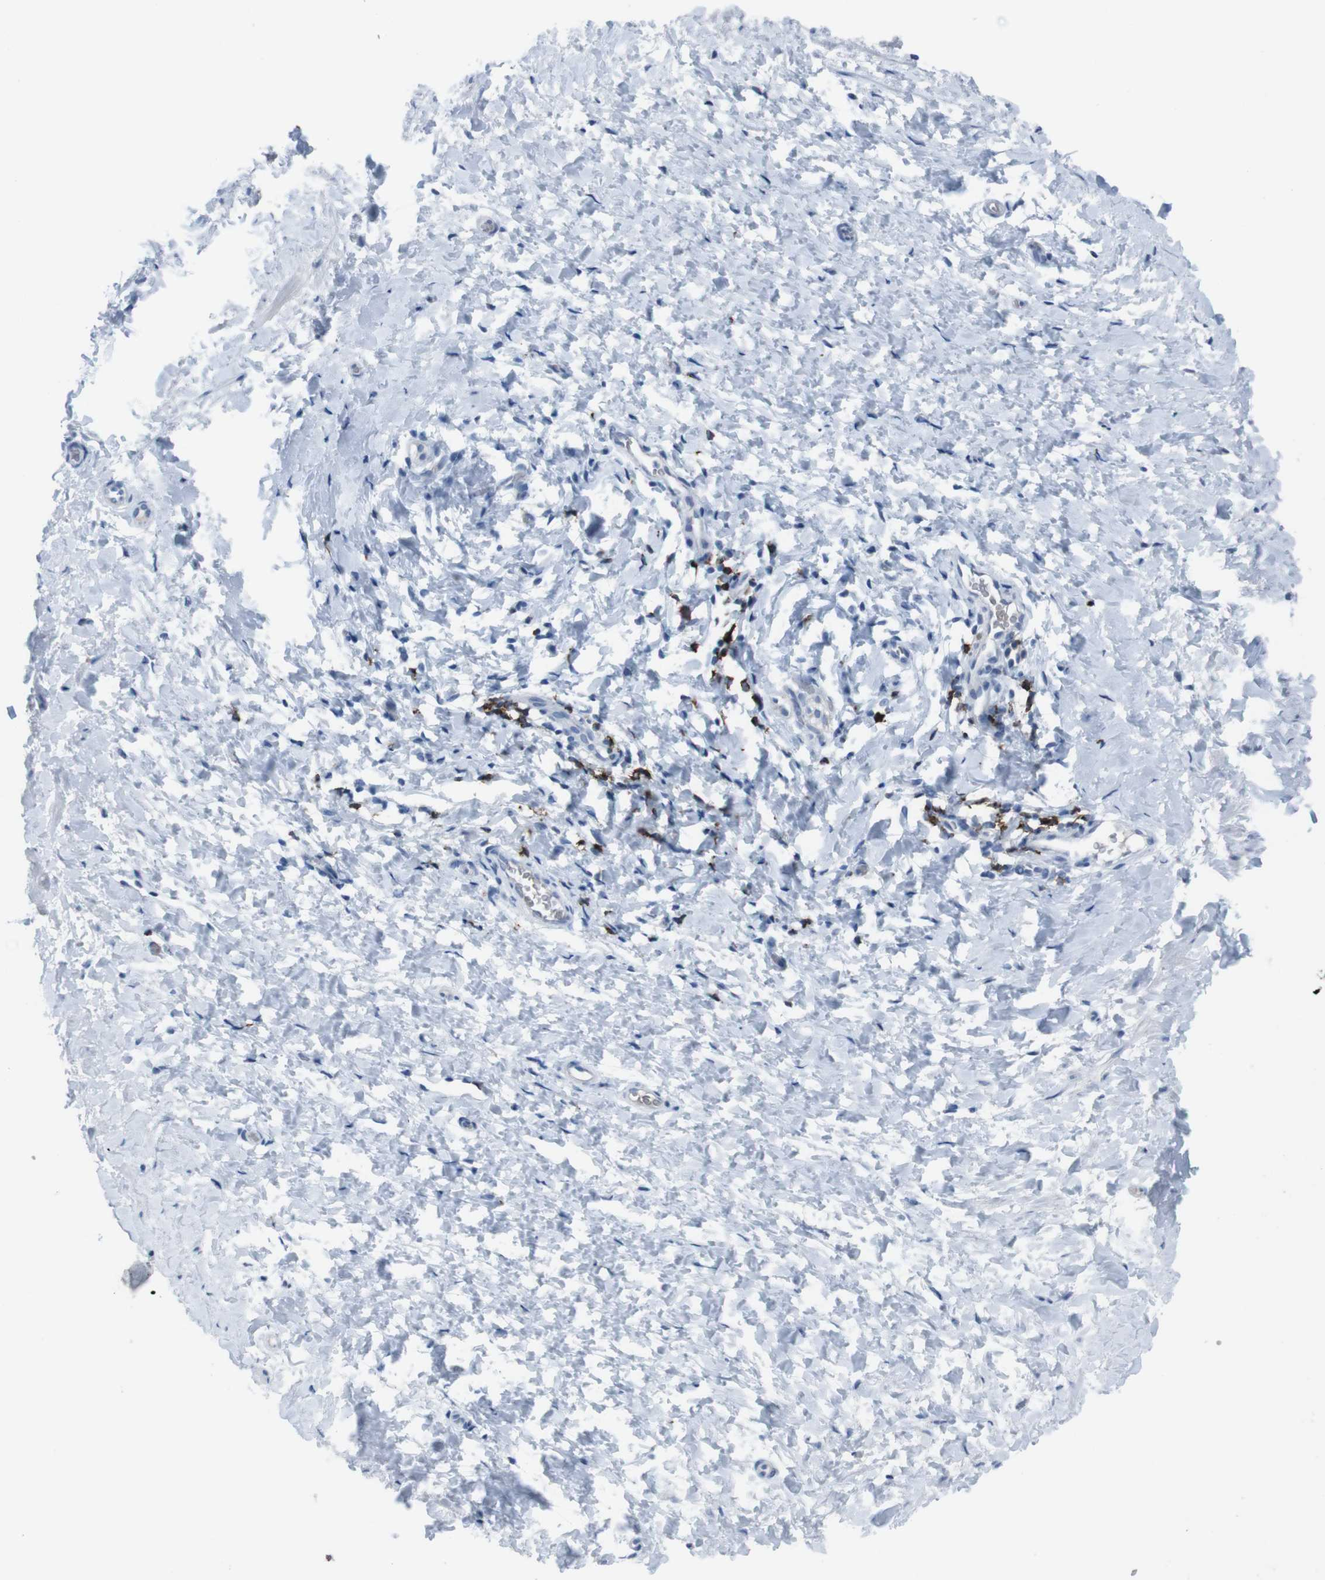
{"staining": {"intensity": "negative", "quantity": "none", "location": "none"}, "tissue": "smooth muscle", "cell_type": "Smooth muscle cells", "image_type": "normal", "snomed": [{"axis": "morphology", "description": "Normal tissue, NOS"}, {"axis": "topography", "description": "Smooth muscle"}], "caption": "The IHC histopathology image has no significant positivity in smooth muscle cells of smooth muscle.", "gene": "ST6GAL1", "patient": {"sex": "male", "age": 16}}